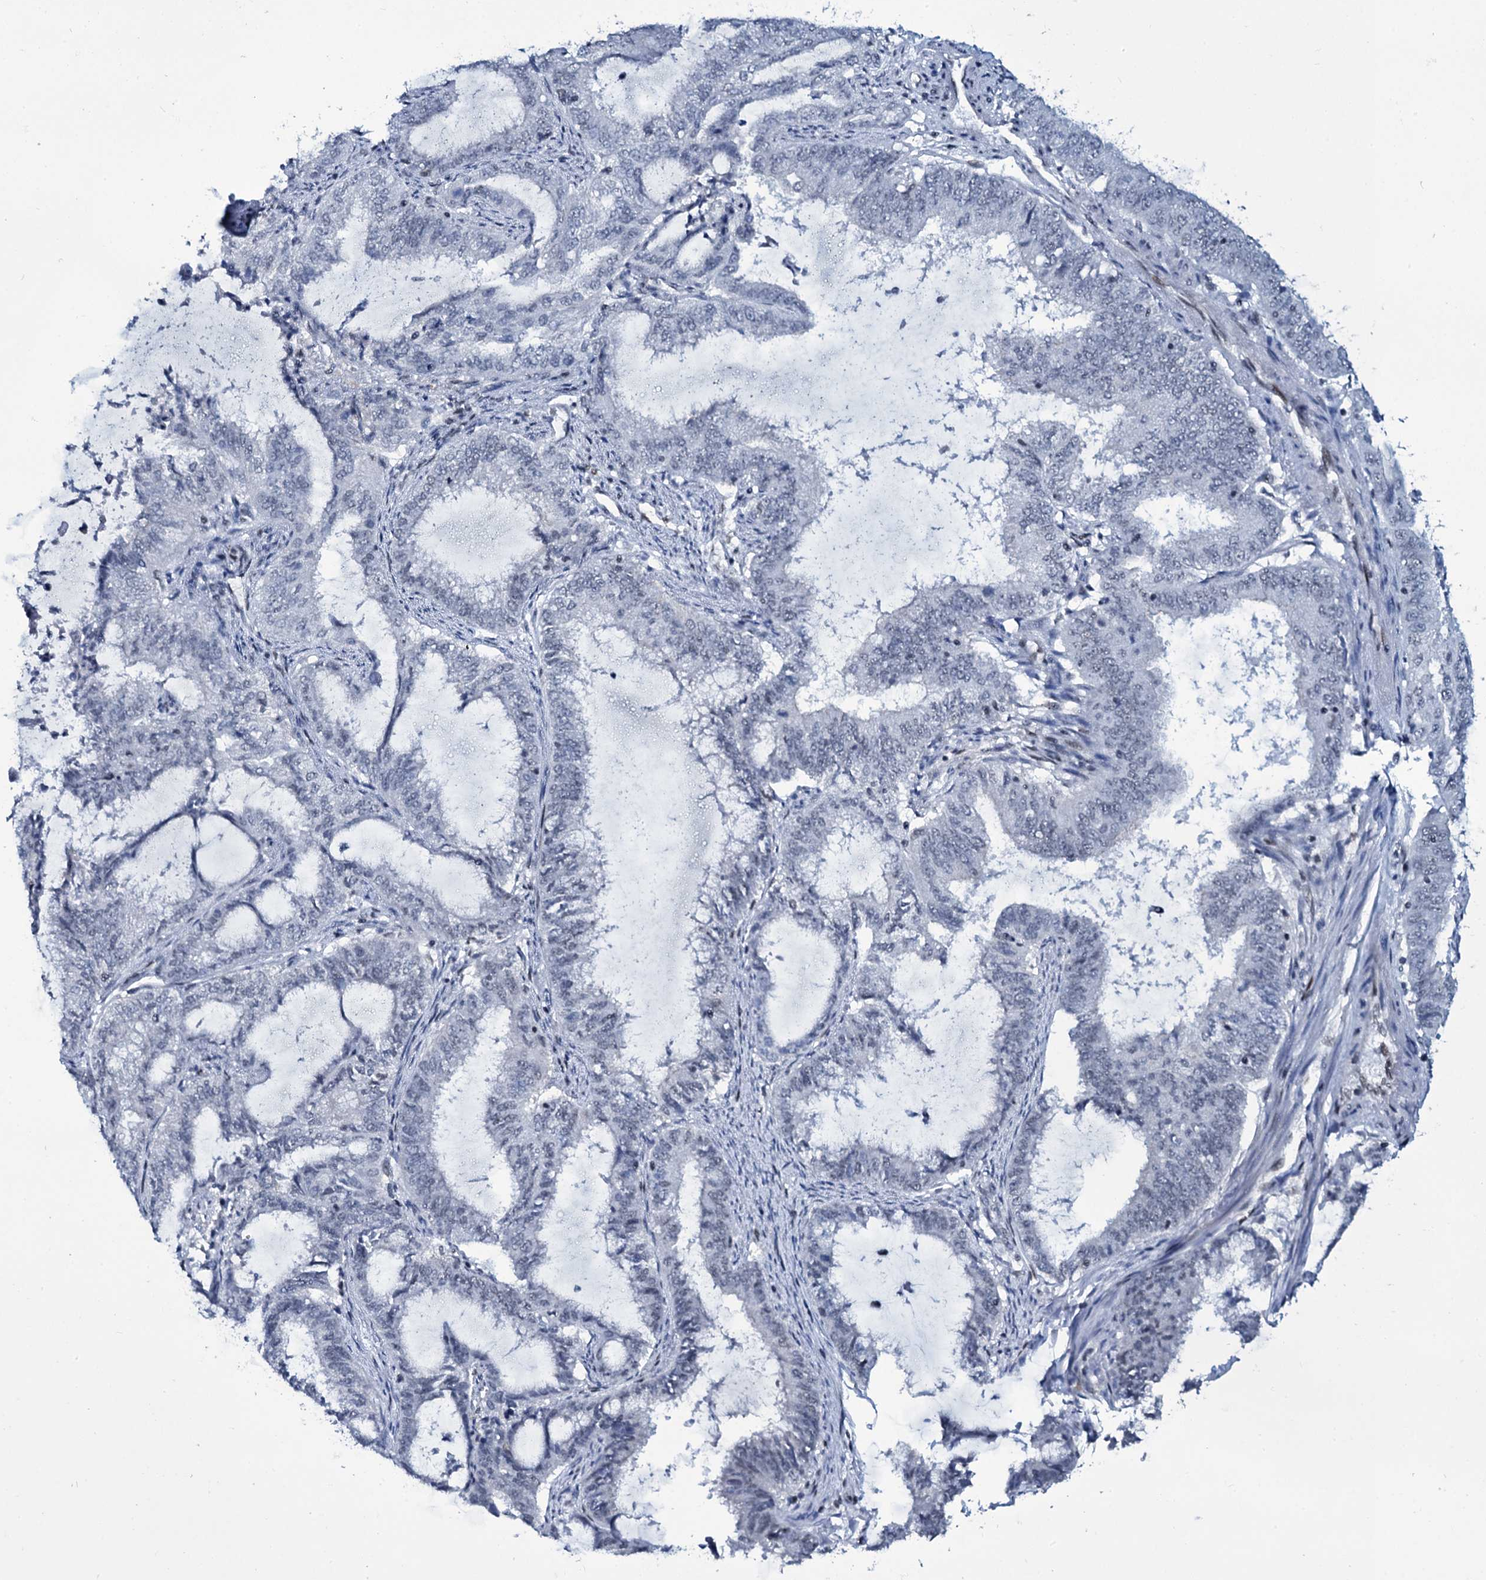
{"staining": {"intensity": "negative", "quantity": "none", "location": "none"}, "tissue": "endometrial cancer", "cell_type": "Tumor cells", "image_type": "cancer", "snomed": [{"axis": "morphology", "description": "Adenocarcinoma, NOS"}, {"axis": "topography", "description": "Endometrium"}], "caption": "Tumor cells are negative for protein expression in human adenocarcinoma (endometrial).", "gene": "ZMIZ2", "patient": {"sex": "female", "age": 51}}